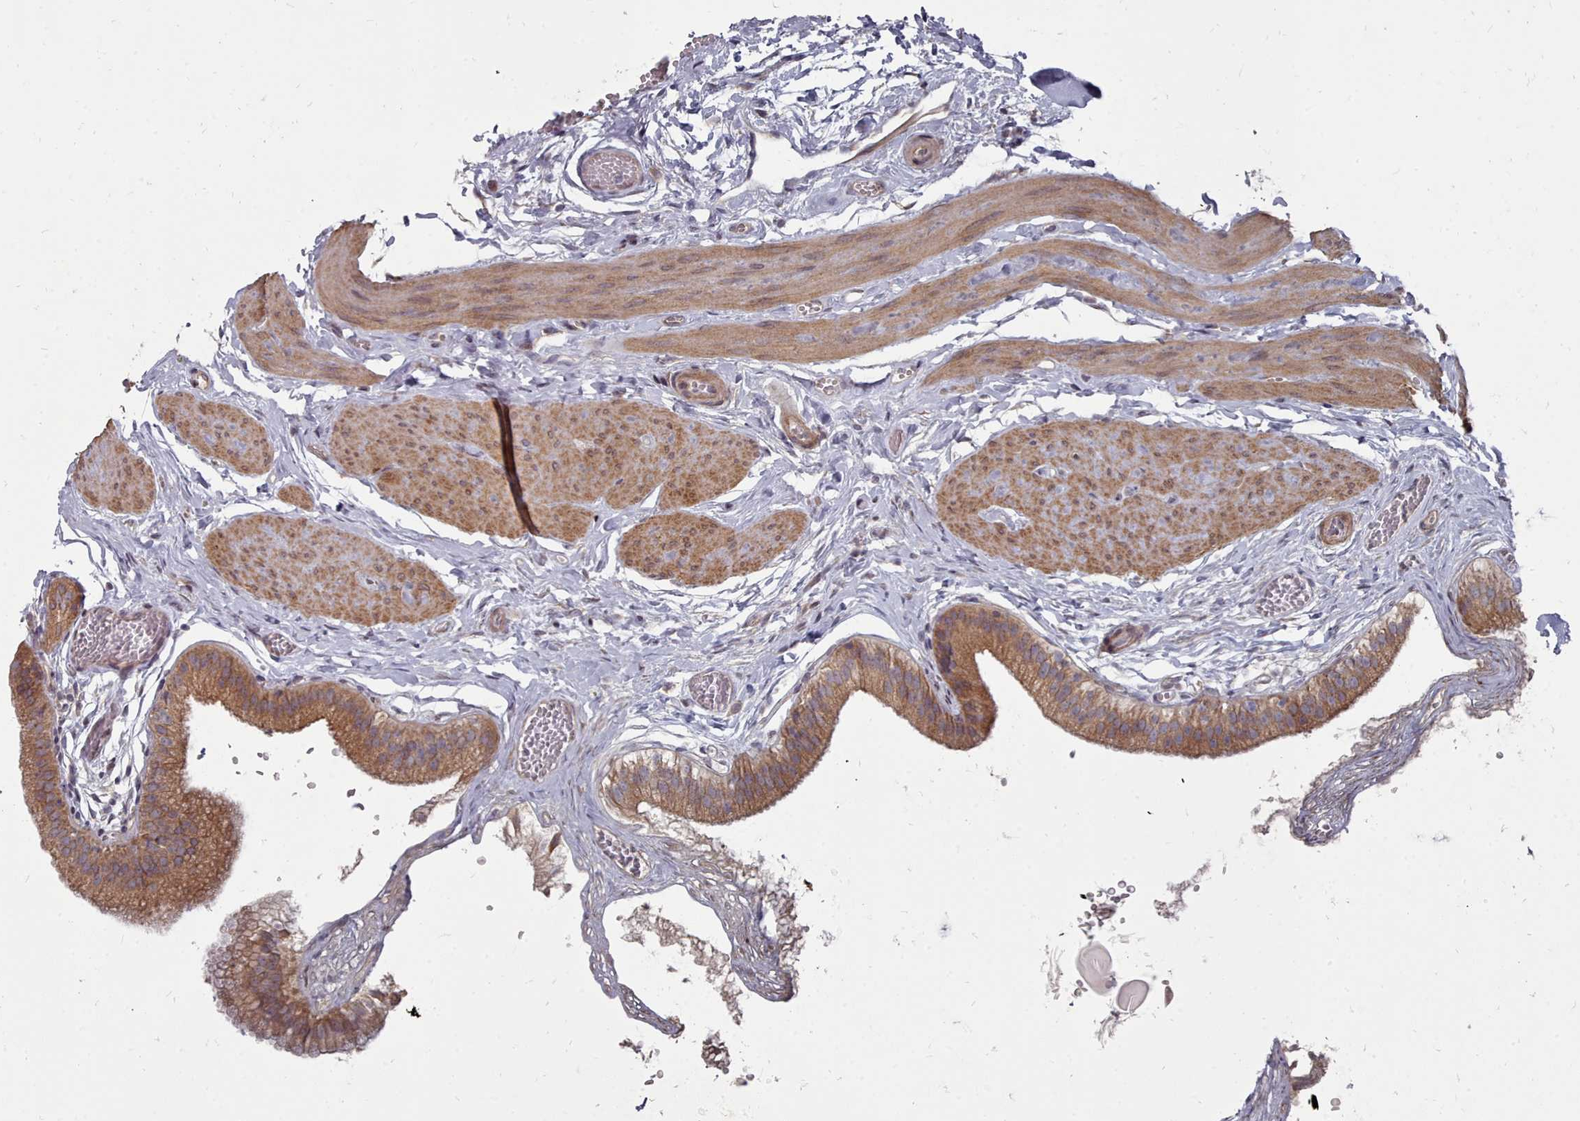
{"staining": {"intensity": "moderate", "quantity": ">75%", "location": "cytoplasmic/membranous"}, "tissue": "gallbladder", "cell_type": "Glandular cells", "image_type": "normal", "snomed": [{"axis": "morphology", "description": "Normal tissue, NOS"}, {"axis": "topography", "description": "Gallbladder"}], "caption": "This micrograph exhibits normal gallbladder stained with immunohistochemistry (IHC) to label a protein in brown. The cytoplasmic/membranous of glandular cells show moderate positivity for the protein. Nuclei are counter-stained blue.", "gene": "ACKR3", "patient": {"sex": "female", "age": 54}}